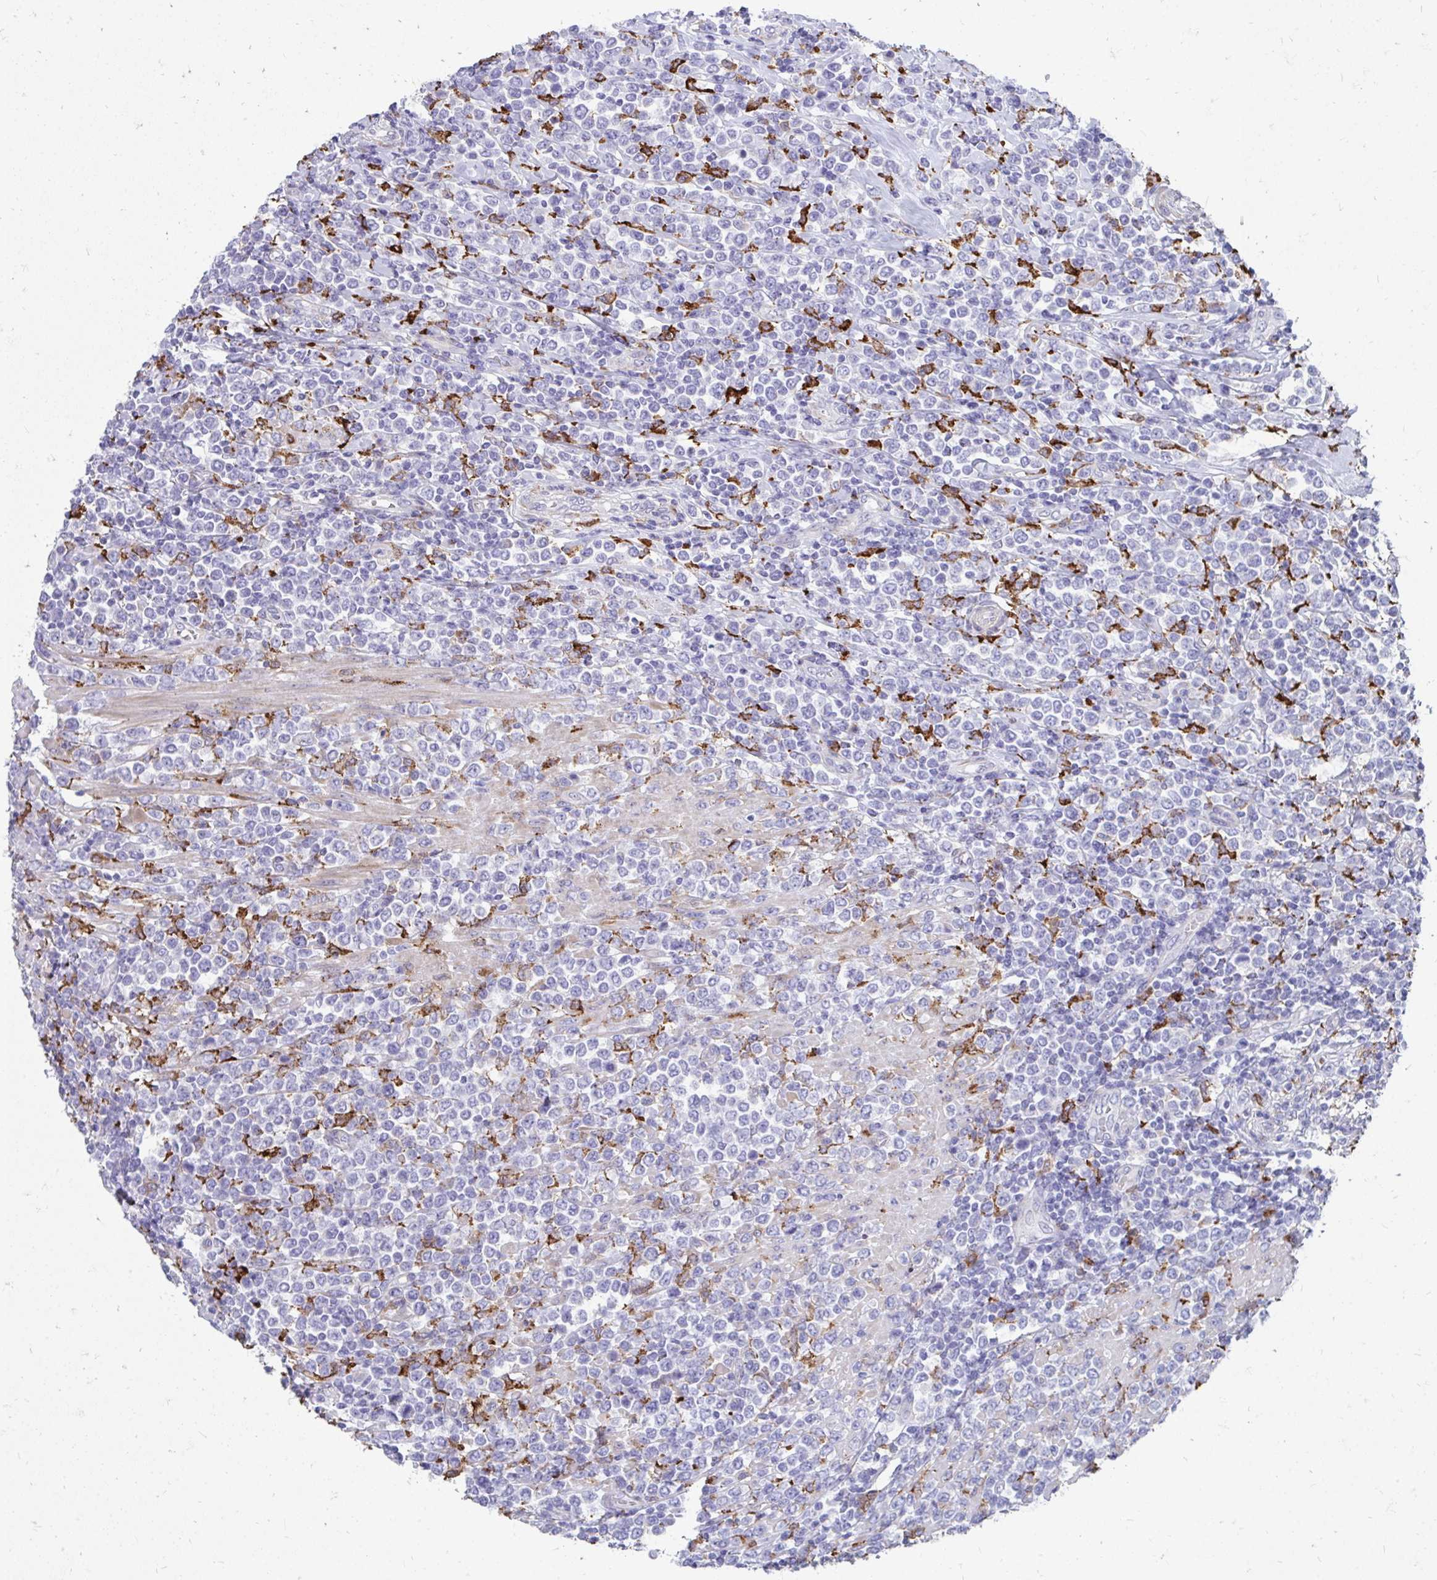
{"staining": {"intensity": "negative", "quantity": "none", "location": "none"}, "tissue": "lymphoma", "cell_type": "Tumor cells", "image_type": "cancer", "snomed": [{"axis": "morphology", "description": "Malignant lymphoma, non-Hodgkin's type, High grade"}, {"axis": "topography", "description": "Soft tissue"}], "caption": "Immunohistochemistry photomicrograph of neoplastic tissue: human malignant lymphoma, non-Hodgkin's type (high-grade) stained with DAB (3,3'-diaminobenzidine) displays no significant protein positivity in tumor cells.", "gene": "CD163", "patient": {"sex": "female", "age": 56}}